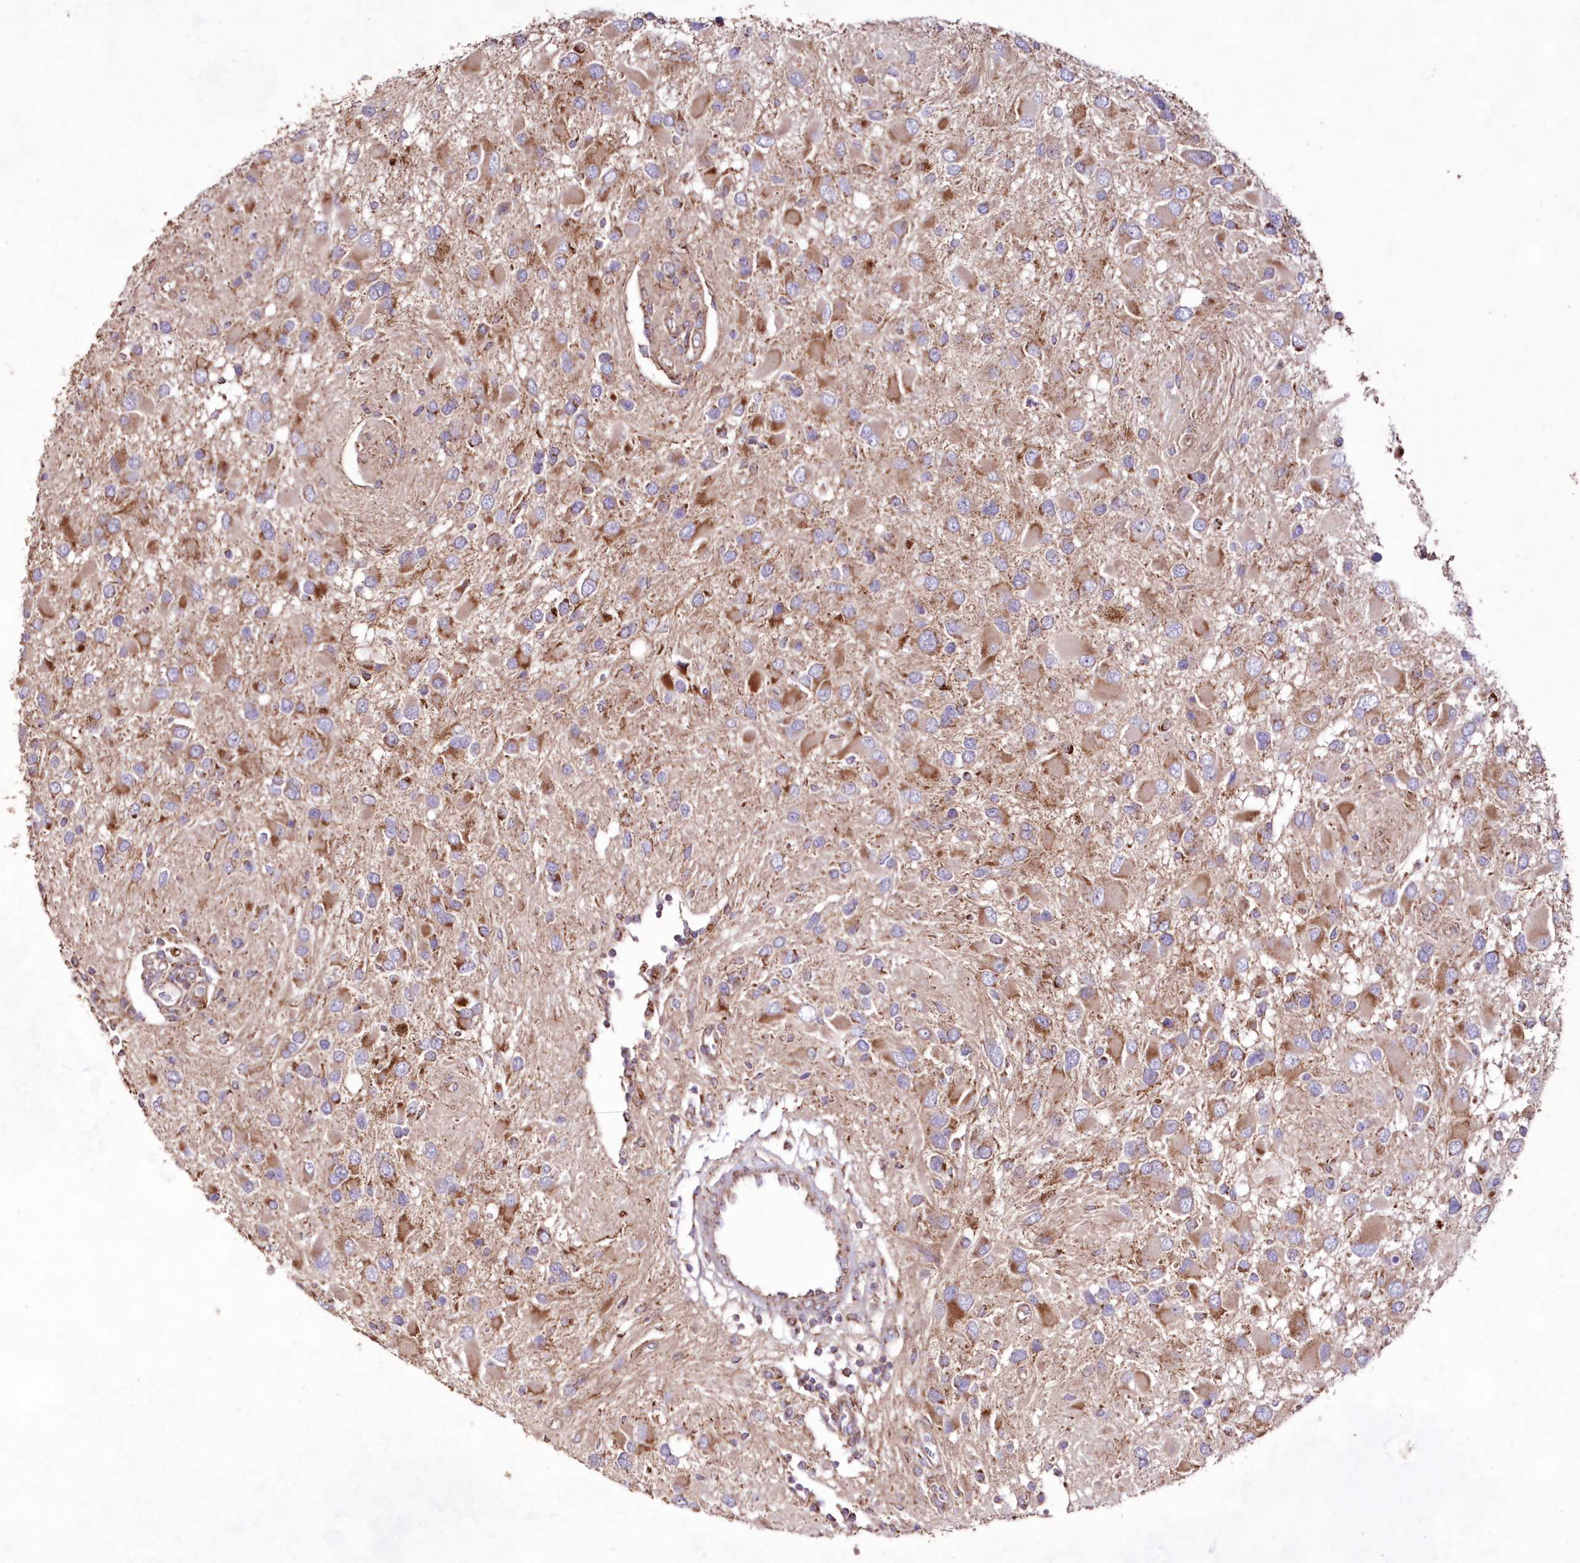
{"staining": {"intensity": "moderate", "quantity": "25%-75%", "location": "cytoplasmic/membranous"}, "tissue": "glioma", "cell_type": "Tumor cells", "image_type": "cancer", "snomed": [{"axis": "morphology", "description": "Glioma, malignant, High grade"}, {"axis": "topography", "description": "Brain"}], "caption": "High-grade glioma (malignant) was stained to show a protein in brown. There is medium levels of moderate cytoplasmic/membranous positivity in about 25%-75% of tumor cells.", "gene": "HADHB", "patient": {"sex": "male", "age": 53}}